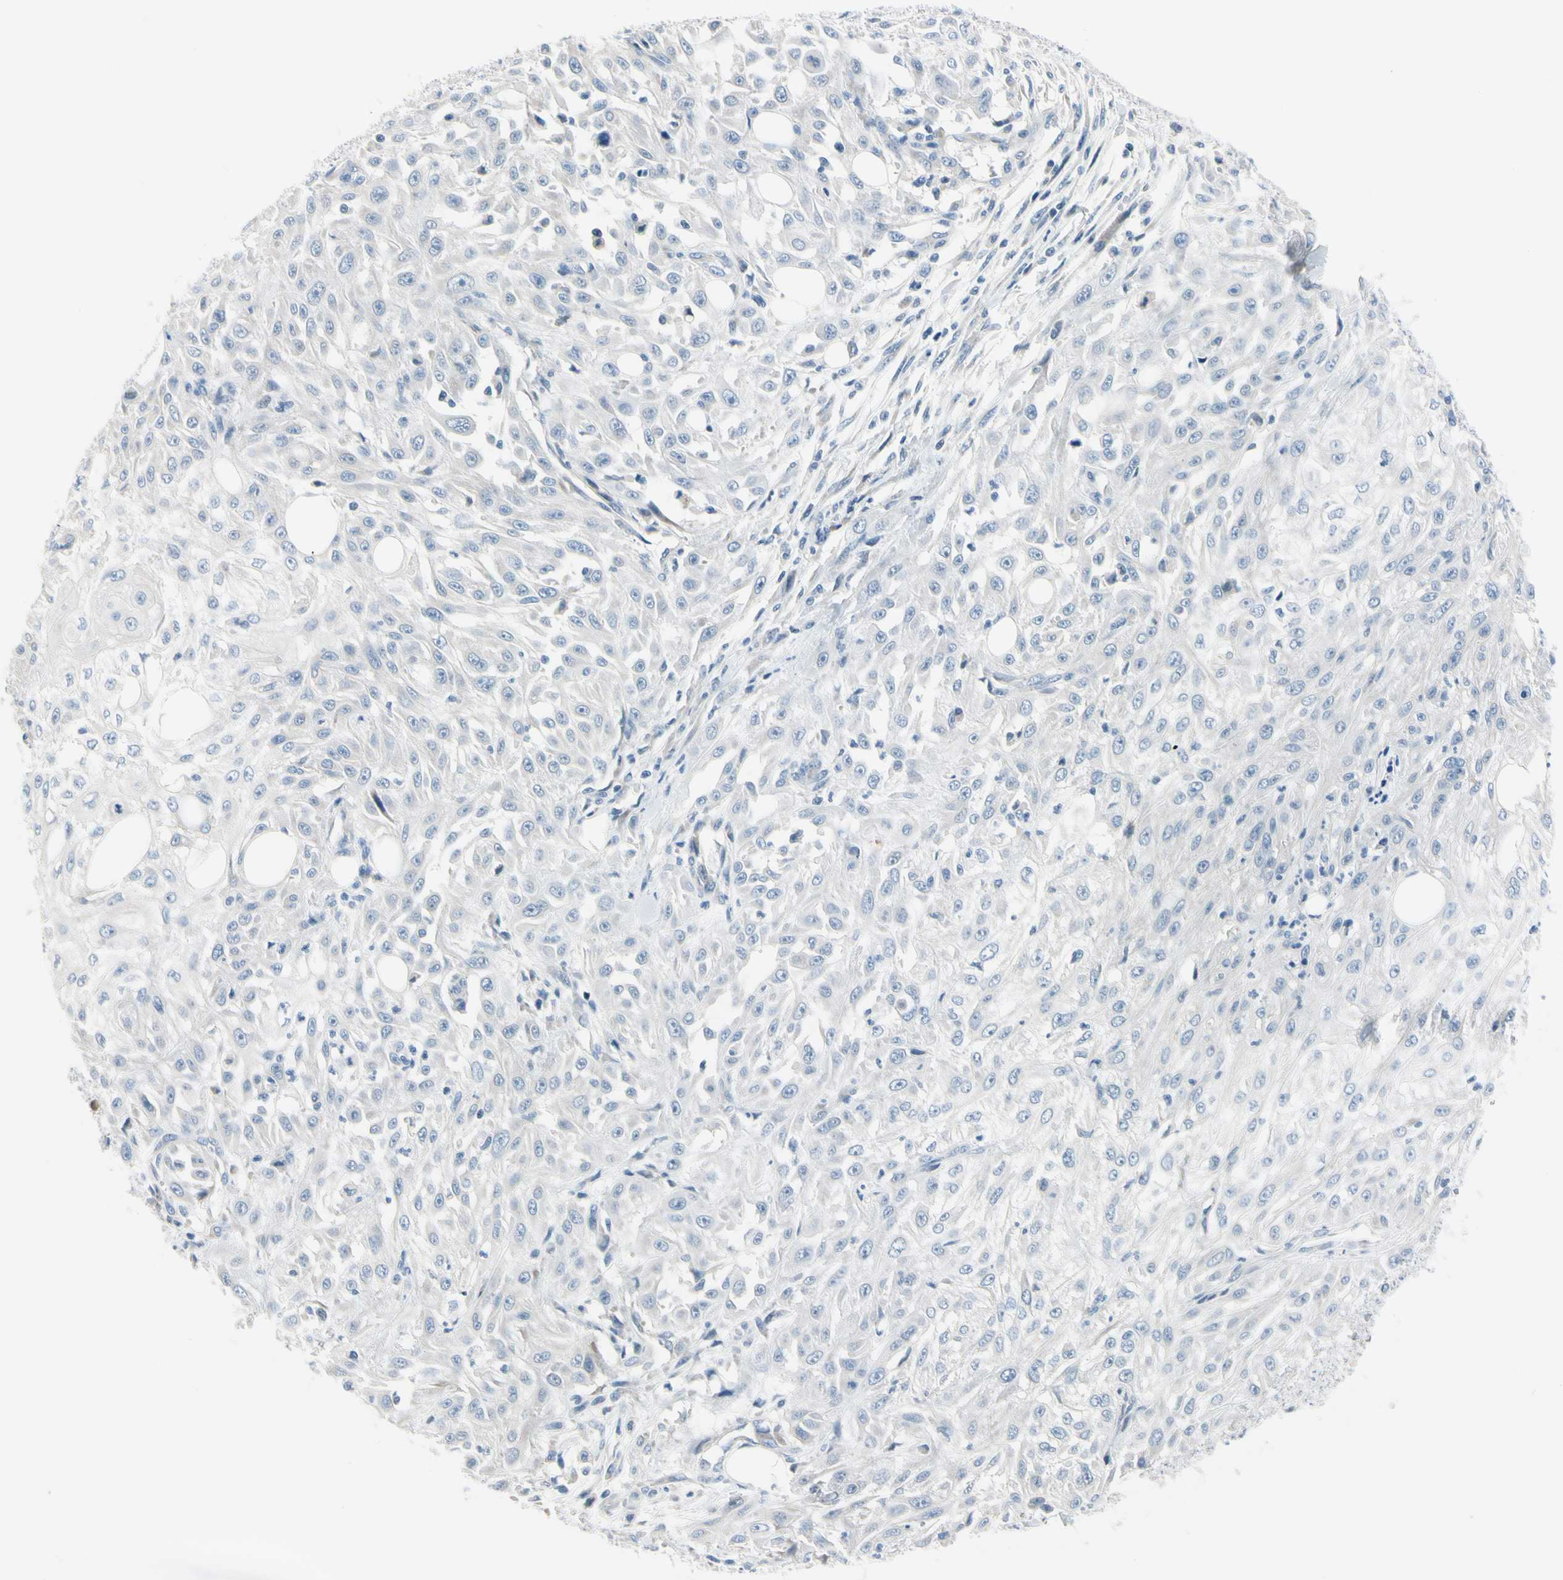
{"staining": {"intensity": "negative", "quantity": "none", "location": "none"}, "tissue": "skin cancer", "cell_type": "Tumor cells", "image_type": "cancer", "snomed": [{"axis": "morphology", "description": "Squamous cell carcinoma, NOS"}, {"axis": "topography", "description": "Skin"}], "caption": "An immunohistochemistry photomicrograph of skin cancer (squamous cell carcinoma) is shown. There is no staining in tumor cells of skin cancer (squamous cell carcinoma).", "gene": "FCER2", "patient": {"sex": "male", "age": 75}}